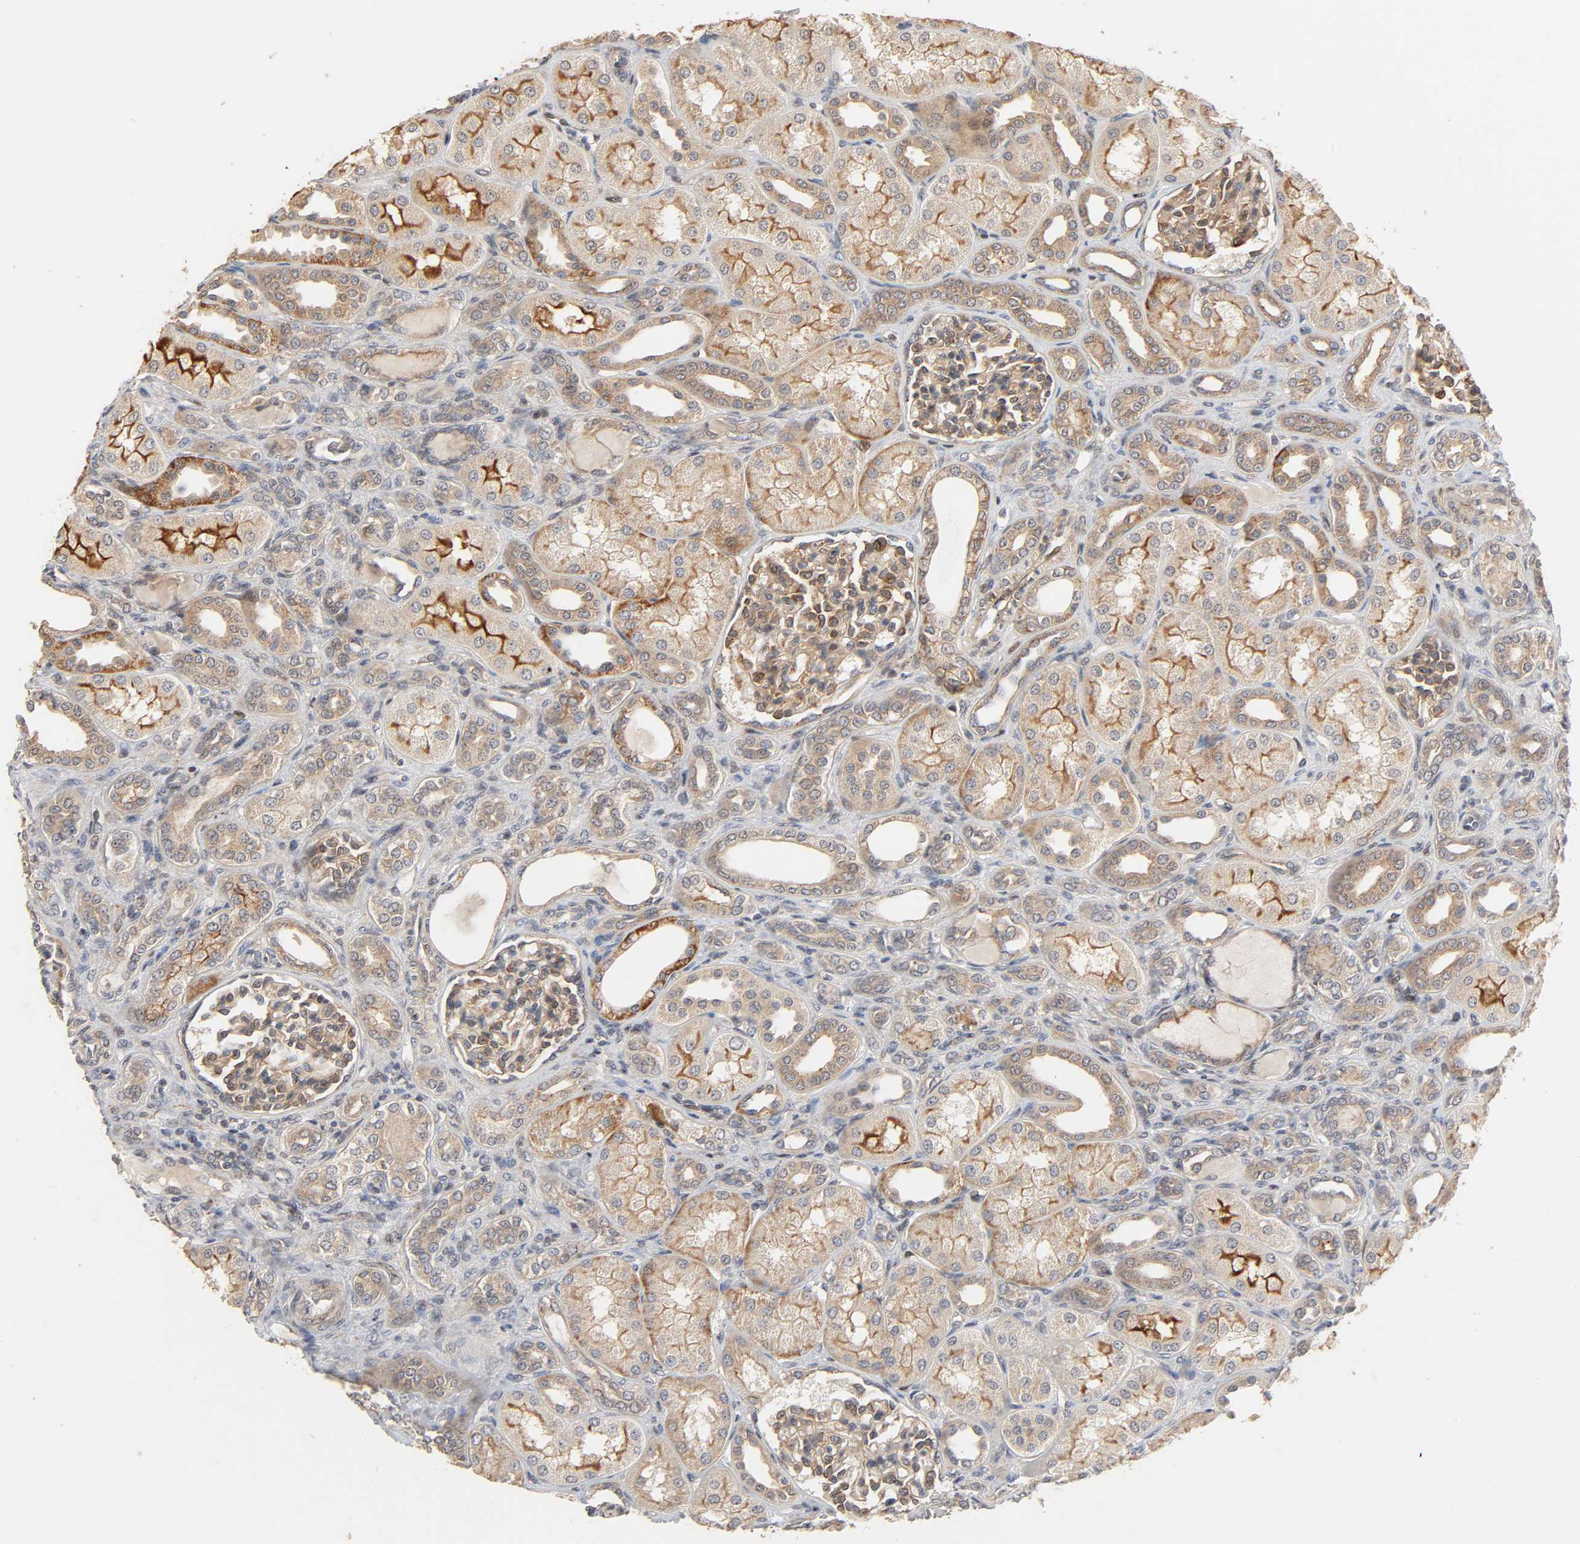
{"staining": {"intensity": "moderate", "quantity": ">75%", "location": "cytoplasmic/membranous"}, "tissue": "kidney", "cell_type": "Cells in glomeruli", "image_type": "normal", "snomed": [{"axis": "morphology", "description": "Normal tissue, NOS"}, {"axis": "topography", "description": "Kidney"}], "caption": "Normal kidney shows moderate cytoplasmic/membranous positivity in about >75% of cells in glomeruli (Brightfield microscopy of DAB IHC at high magnification)..", "gene": "NEMF", "patient": {"sex": "male", "age": 7}}